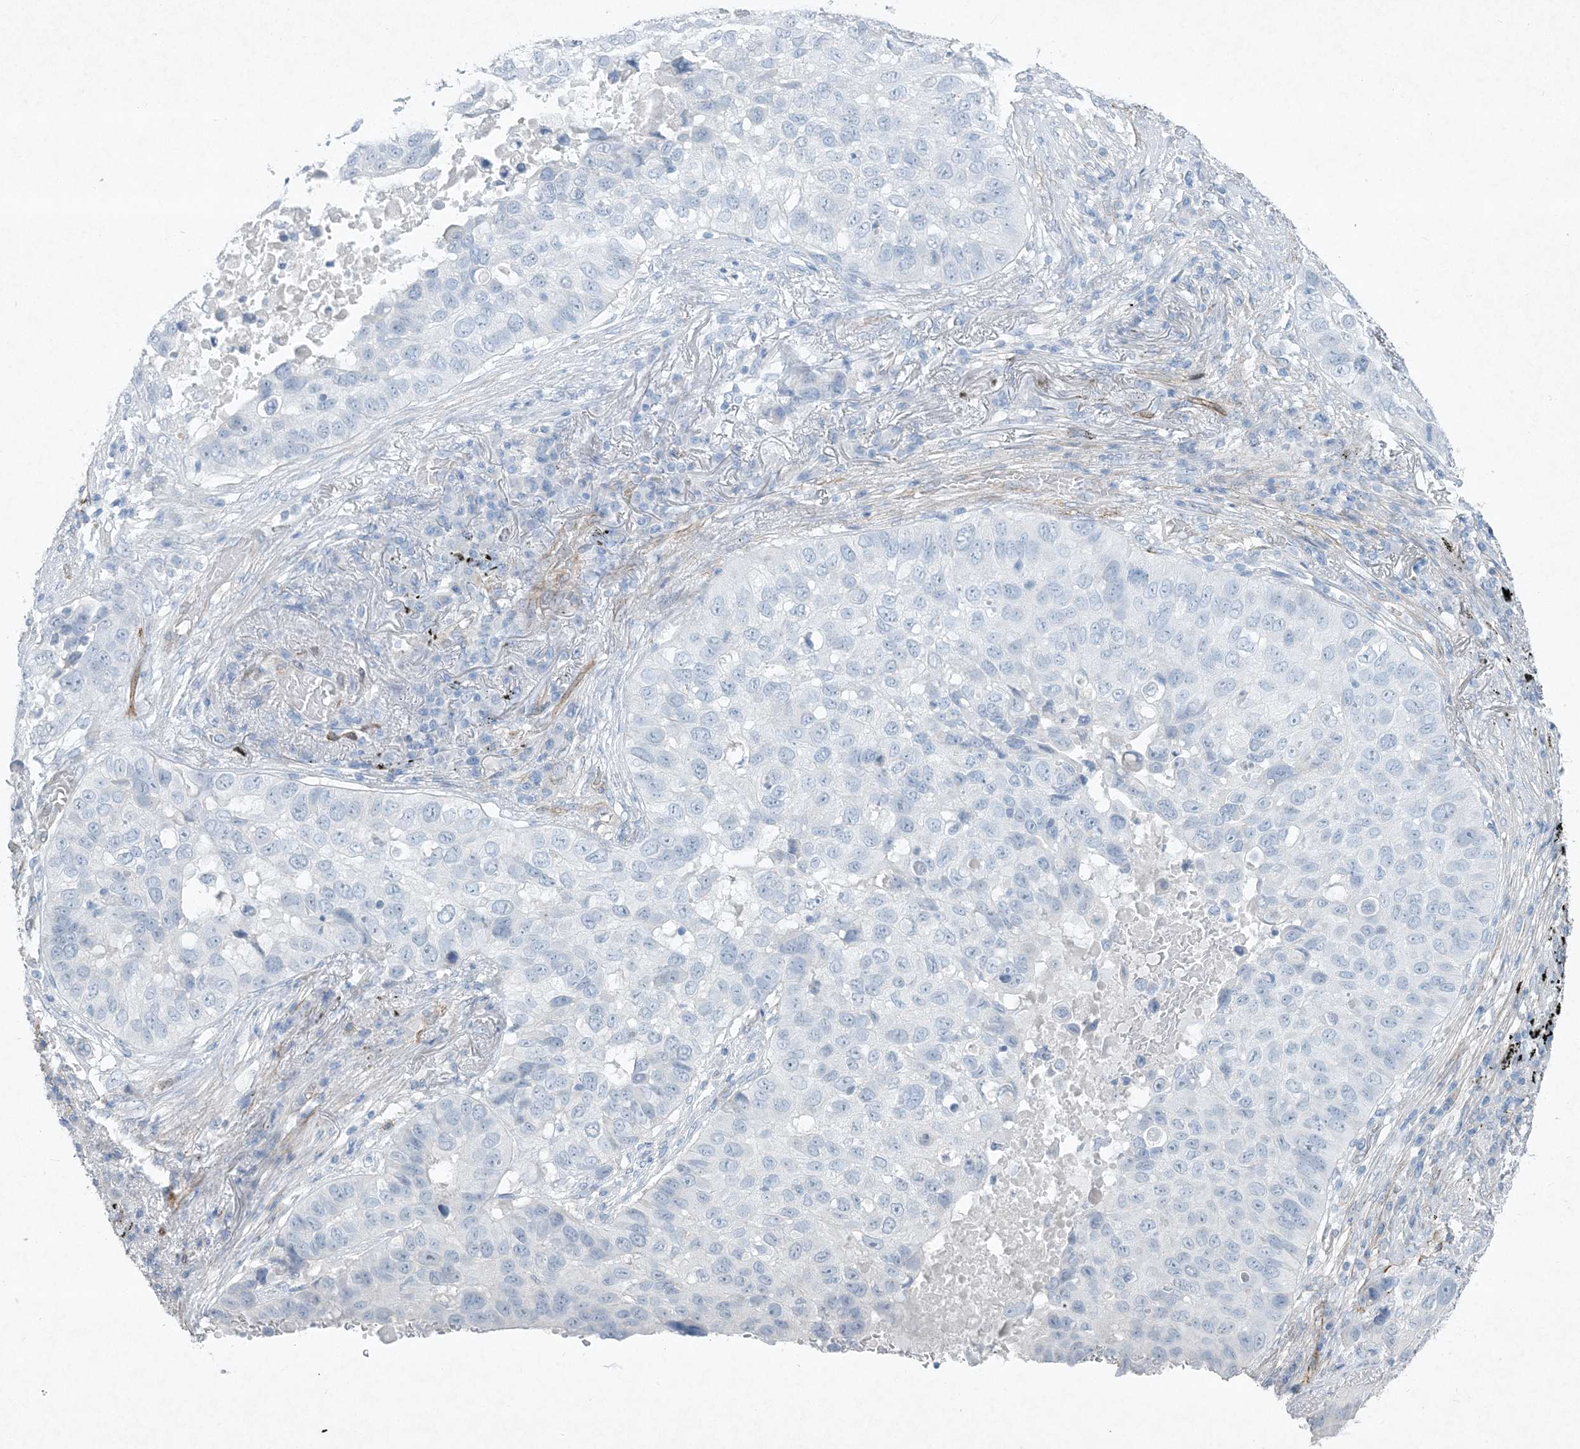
{"staining": {"intensity": "negative", "quantity": "none", "location": "none"}, "tissue": "lung cancer", "cell_type": "Tumor cells", "image_type": "cancer", "snomed": [{"axis": "morphology", "description": "Squamous cell carcinoma, NOS"}, {"axis": "topography", "description": "Lung"}], "caption": "High magnification brightfield microscopy of lung cancer (squamous cell carcinoma) stained with DAB (3,3'-diaminobenzidine) (brown) and counterstained with hematoxylin (blue): tumor cells show no significant staining. (IHC, brightfield microscopy, high magnification).", "gene": "PGM5", "patient": {"sex": "male", "age": 57}}